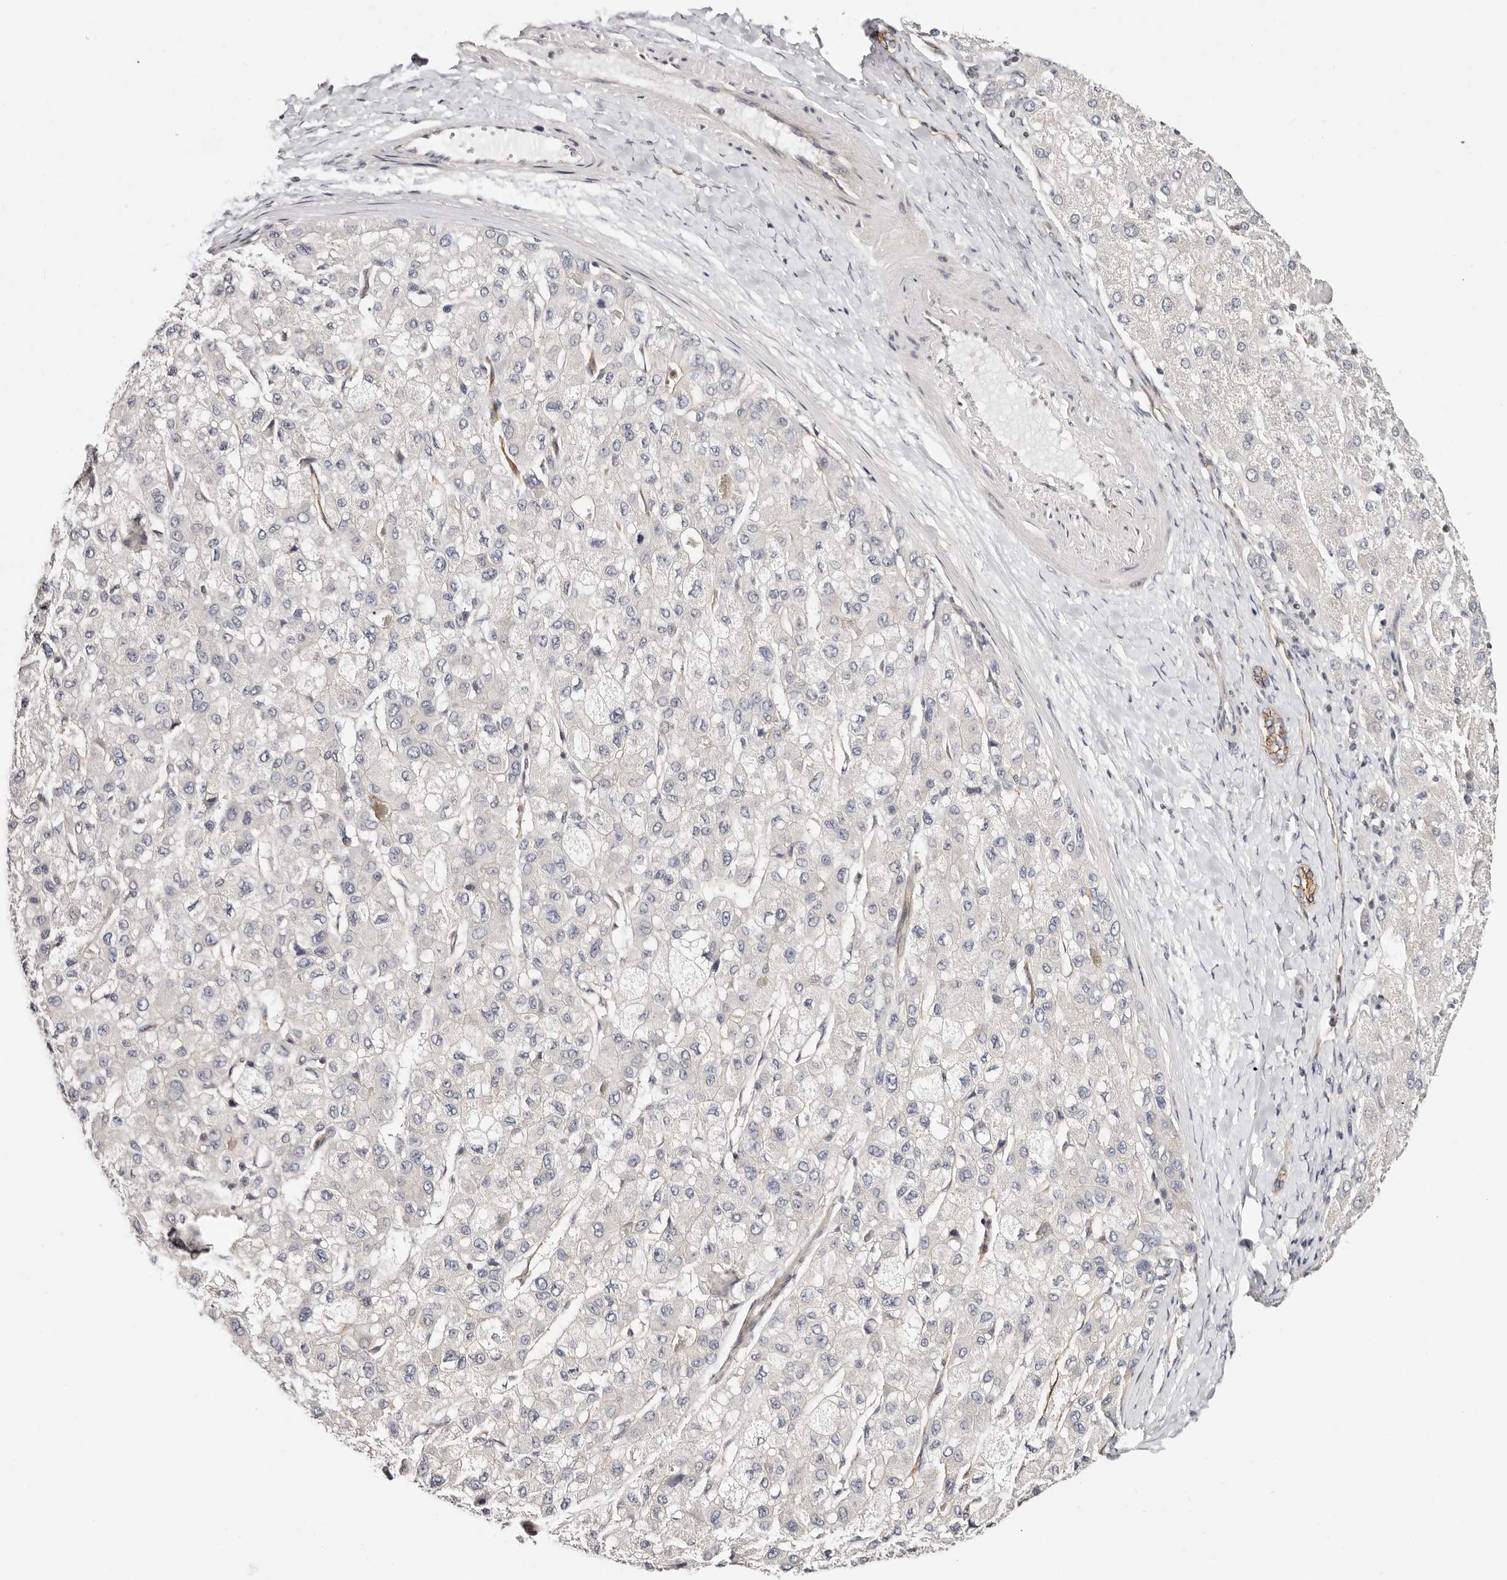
{"staining": {"intensity": "negative", "quantity": "none", "location": "none"}, "tissue": "liver cancer", "cell_type": "Tumor cells", "image_type": "cancer", "snomed": [{"axis": "morphology", "description": "Carcinoma, Hepatocellular, NOS"}, {"axis": "topography", "description": "Liver"}], "caption": "High power microscopy histopathology image of an immunohistochemistry photomicrograph of hepatocellular carcinoma (liver), revealing no significant positivity in tumor cells.", "gene": "STAT5A", "patient": {"sex": "male", "age": 80}}